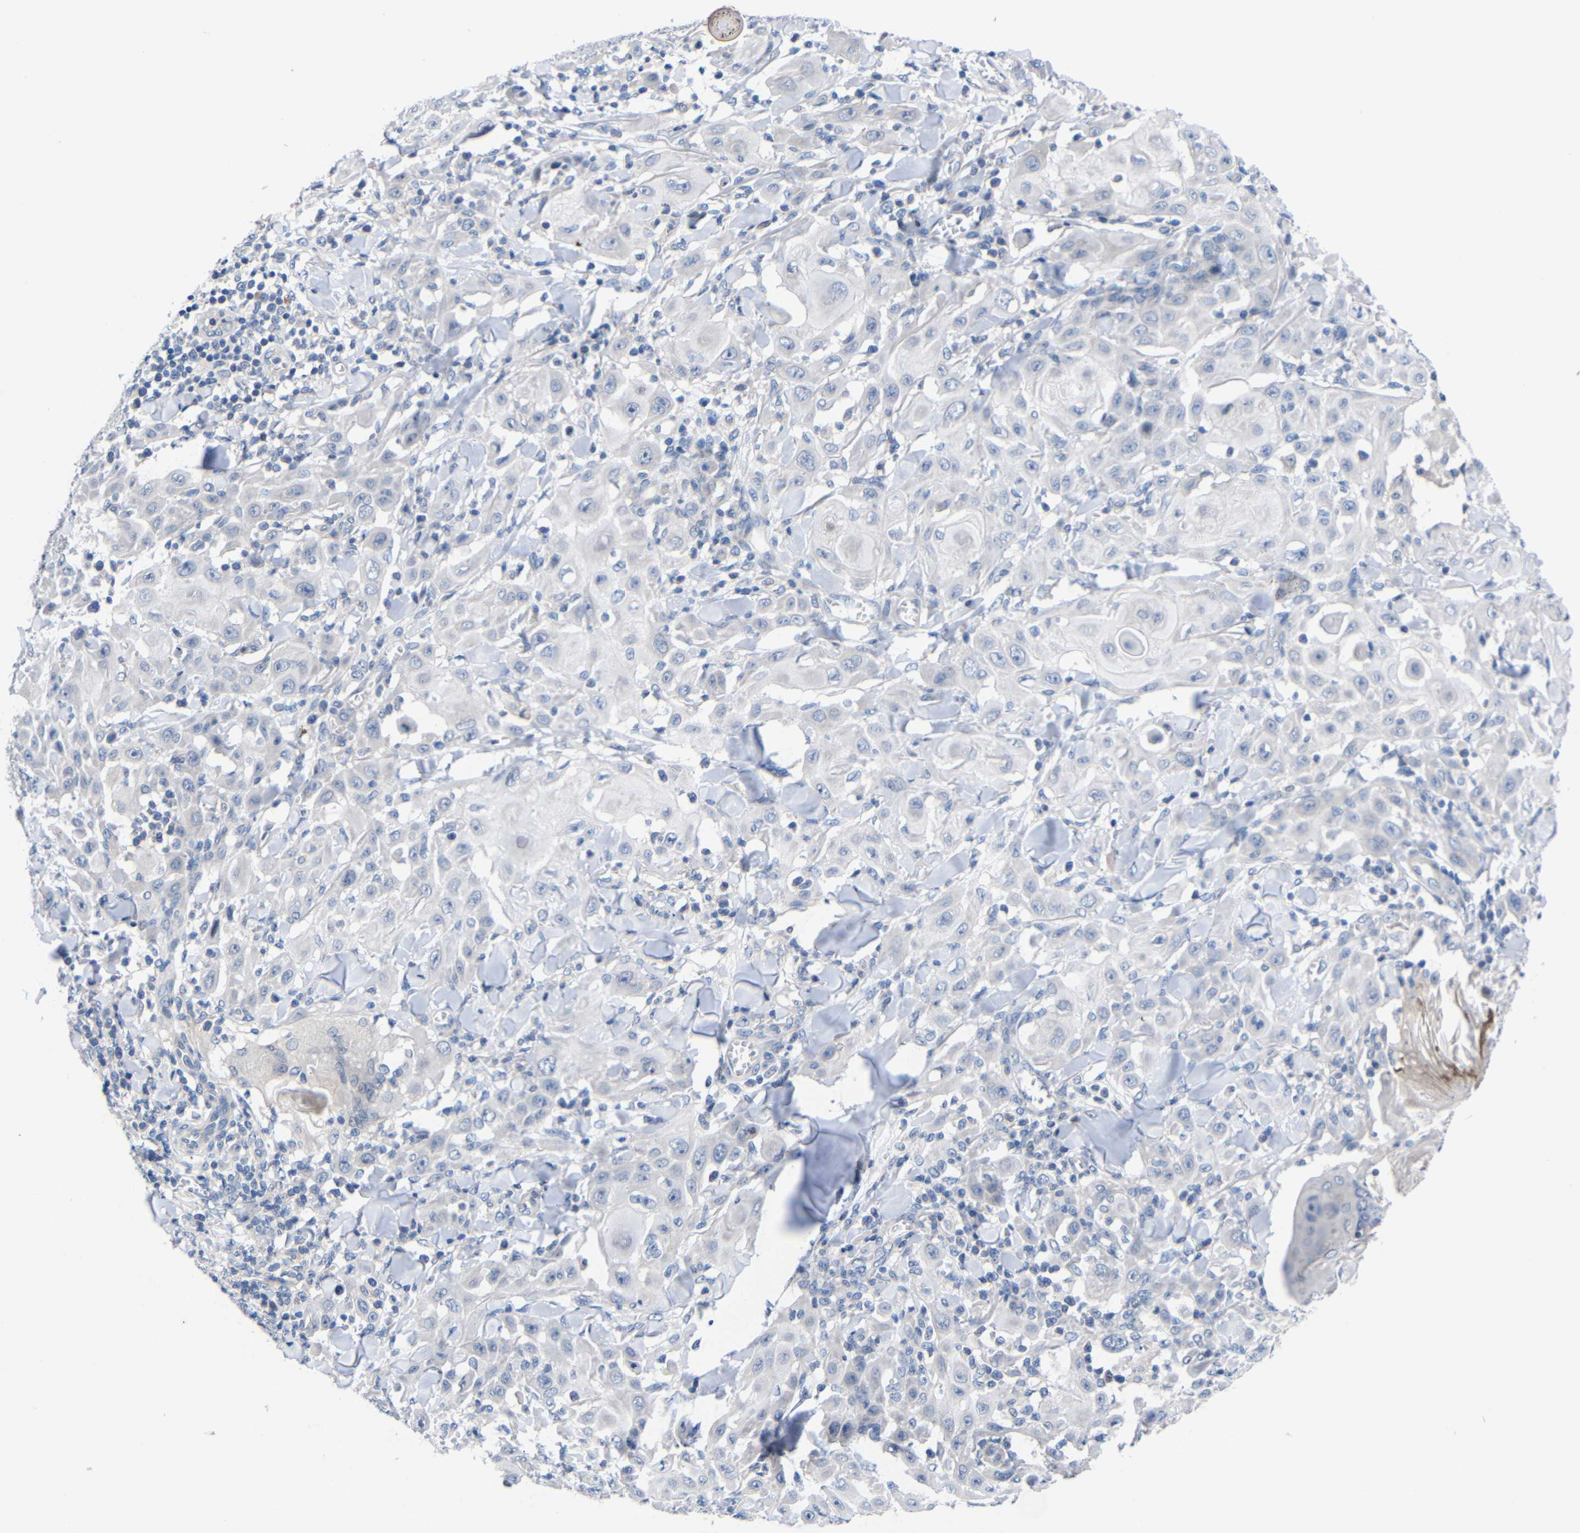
{"staining": {"intensity": "negative", "quantity": "none", "location": "none"}, "tissue": "skin cancer", "cell_type": "Tumor cells", "image_type": "cancer", "snomed": [{"axis": "morphology", "description": "Squamous cell carcinoma, NOS"}, {"axis": "topography", "description": "Skin"}], "caption": "Immunohistochemical staining of human skin cancer reveals no significant positivity in tumor cells.", "gene": "CMTM1", "patient": {"sex": "male", "age": 24}}